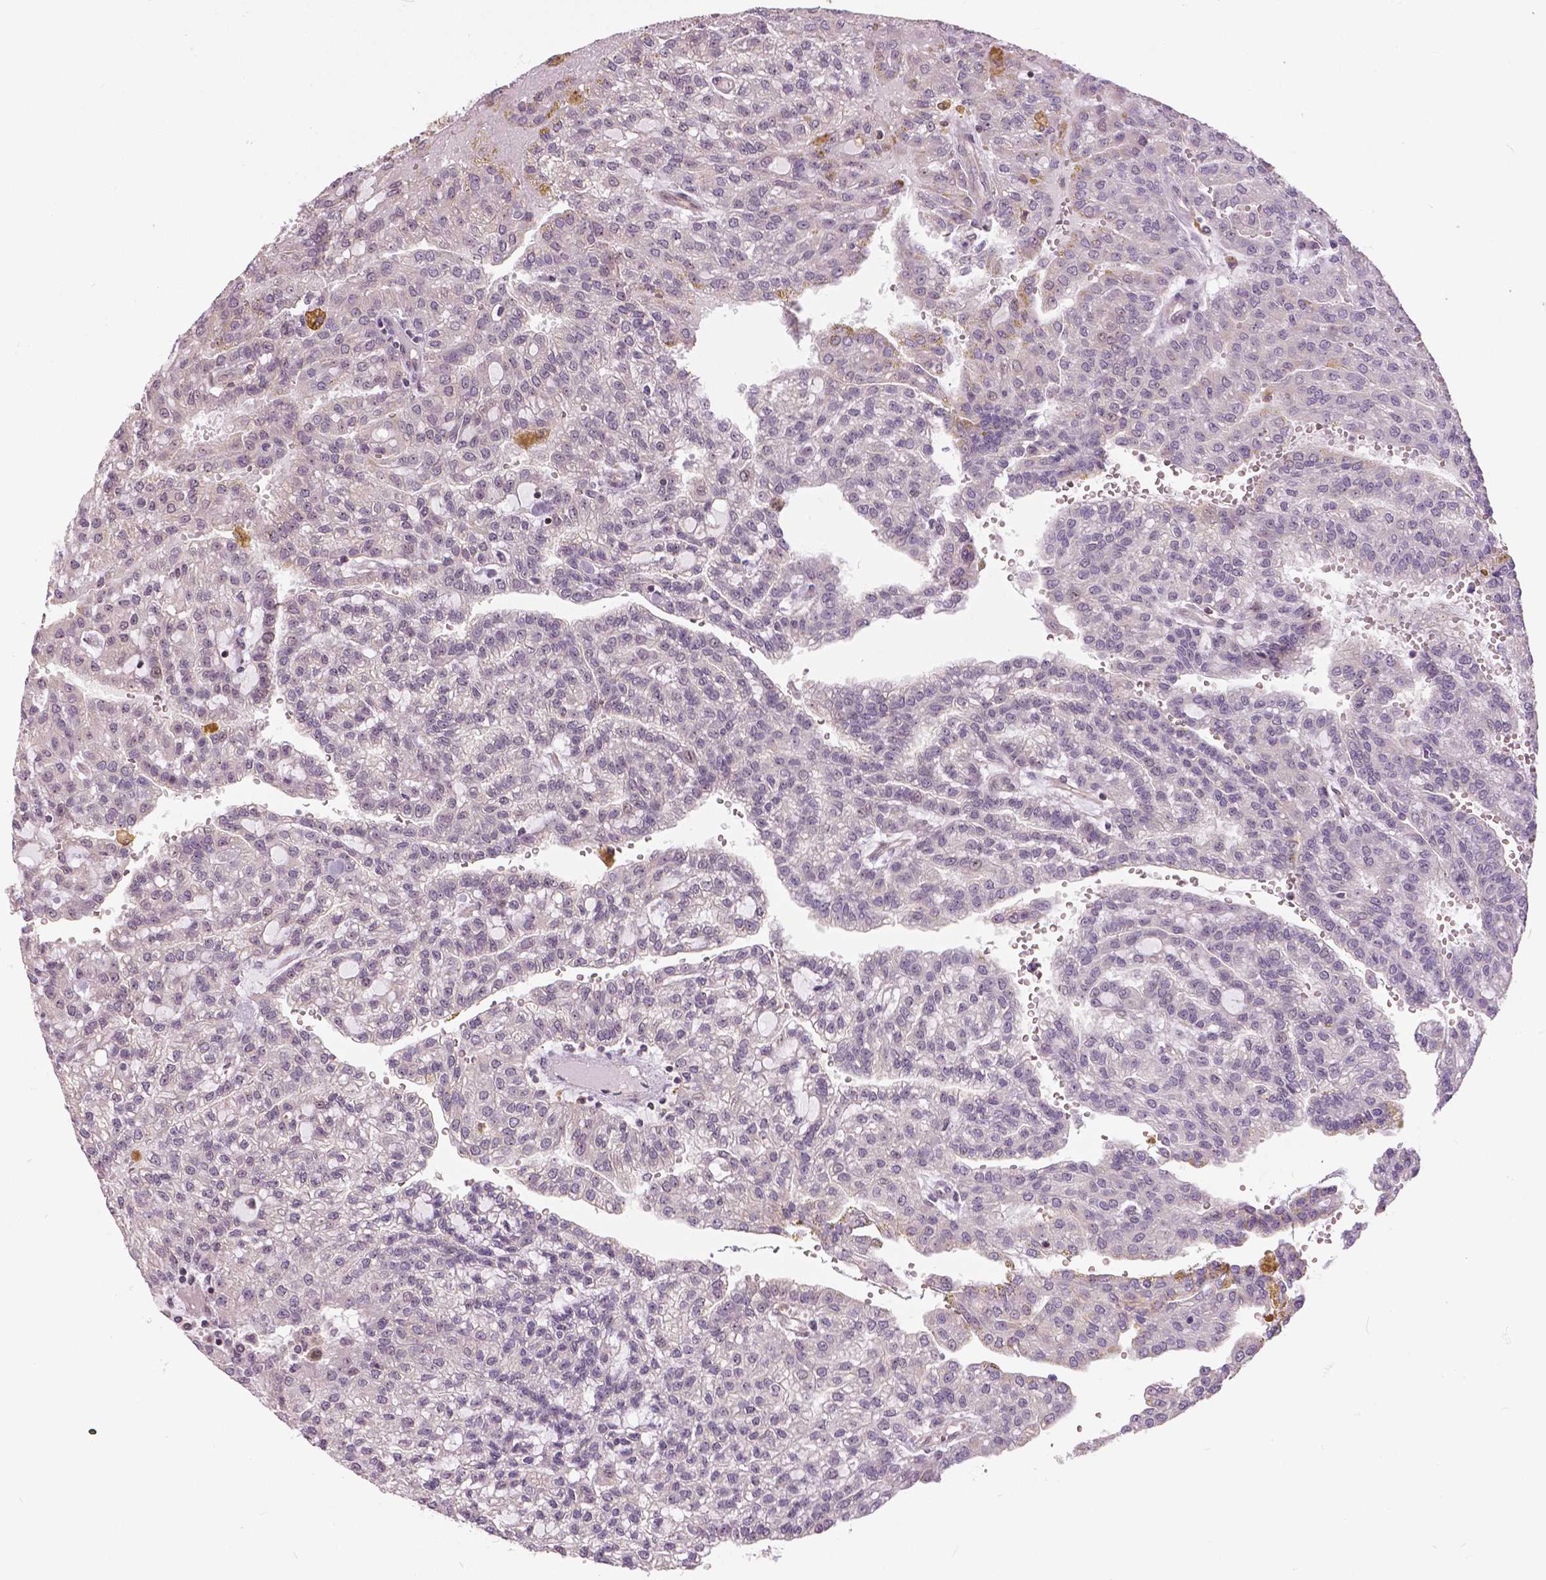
{"staining": {"intensity": "negative", "quantity": "none", "location": "none"}, "tissue": "renal cancer", "cell_type": "Tumor cells", "image_type": "cancer", "snomed": [{"axis": "morphology", "description": "Adenocarcinoma, NOS"}, {"axis": "topography", "description": "Kidney"}], "caption": "Image shows no significant protein expression in tumor cells of renal cancer (adenocarcinoma). (DAB (3,3'-diaminobenzidine) immunohistochemistry (IHC) visualized using brightfield microscopy, high magnification).", "gene": "ANXA13", "patient": {"sex": "male", "age": 63}}